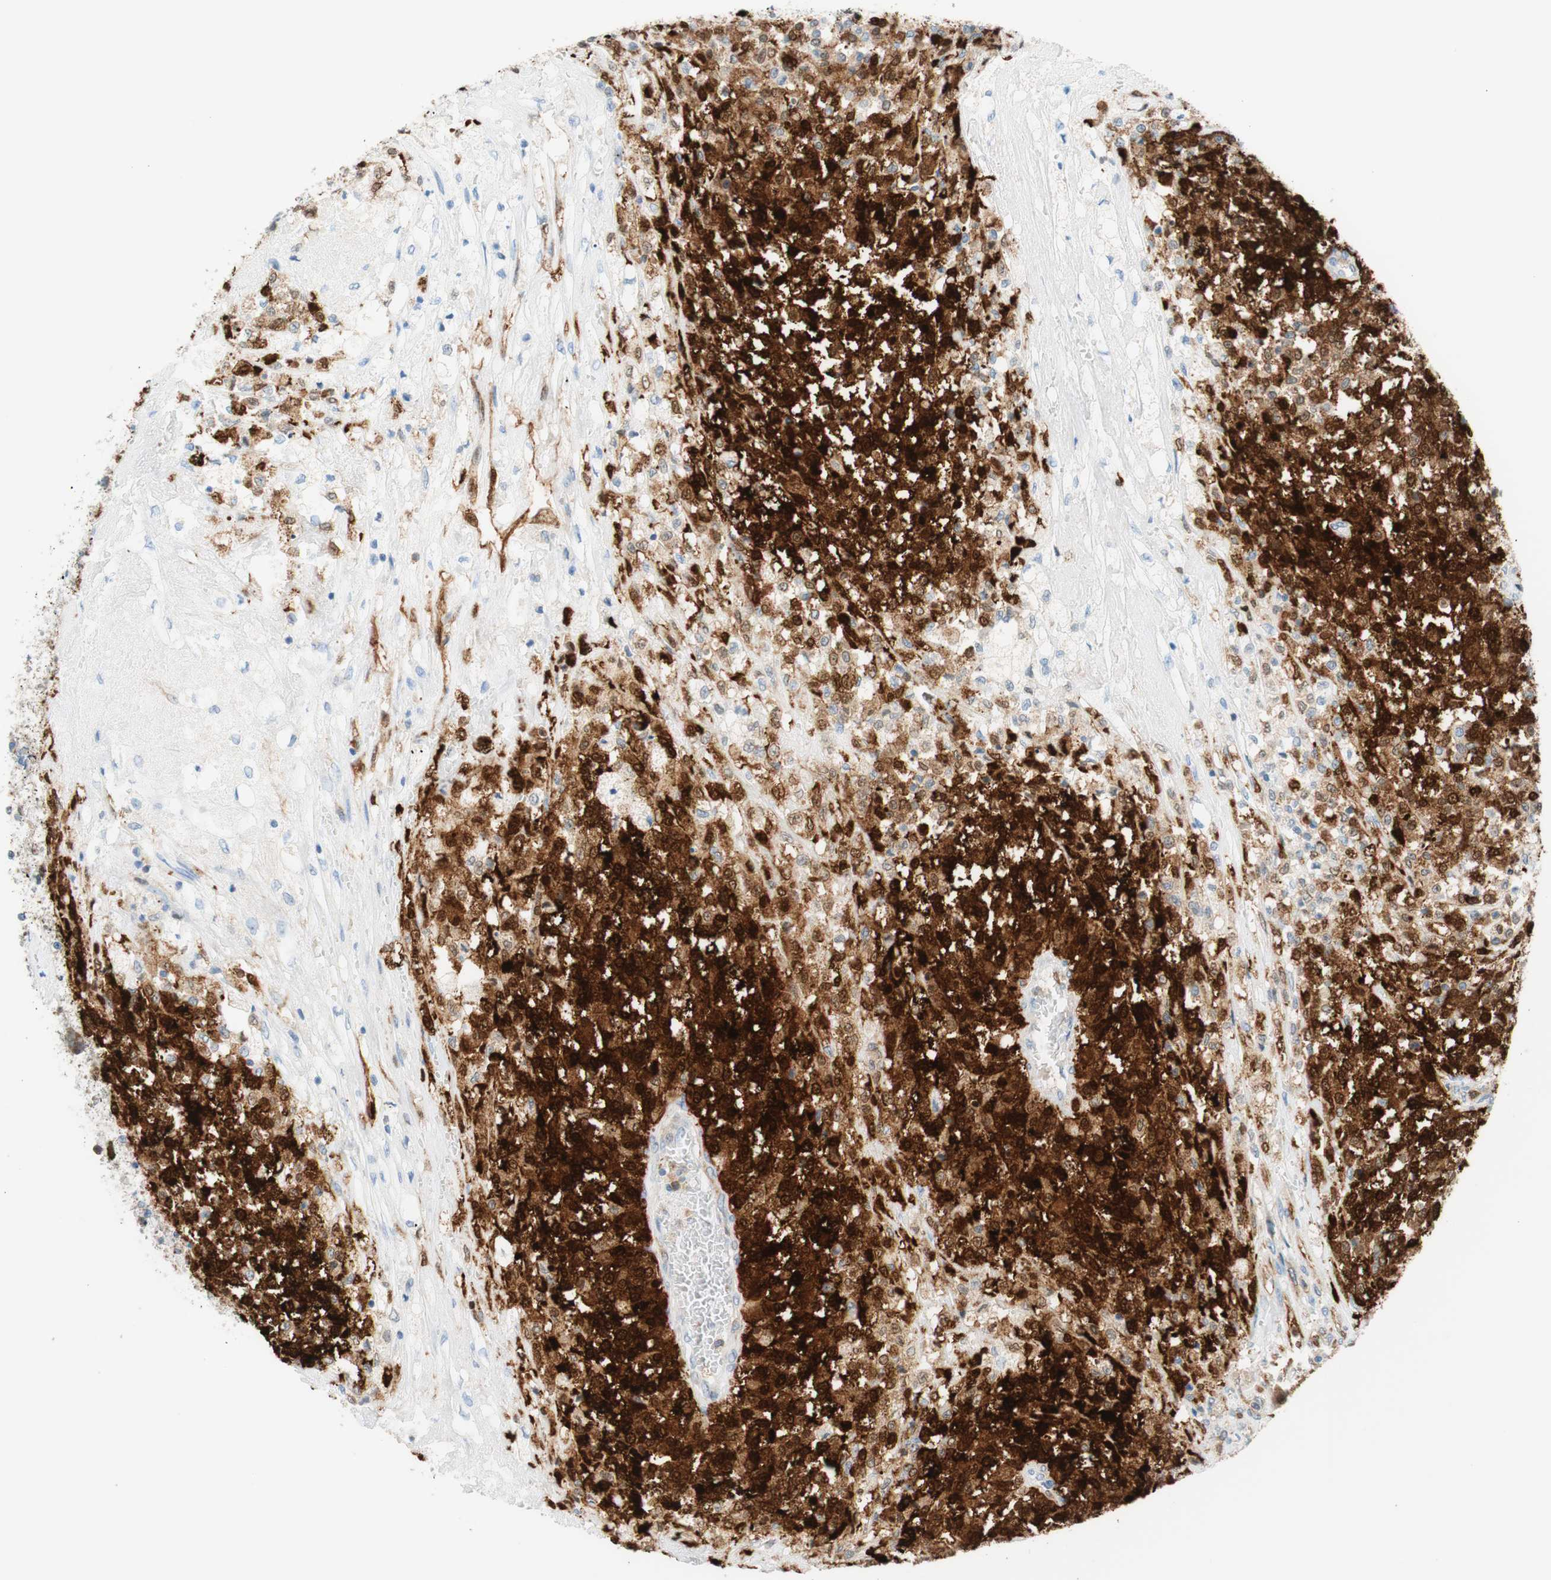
{"staining": {"intensity": "strong", "quantity": "25%-75%", "location": "cytoplasmic/membranous,nuclear"}, "tissue": "testis cancer", "cell_type": "Tumor cells", "image_type": "cancer", "snomed": [{"axis": "morphology", "description": "Seminoma, NOS"}, {"axis": "topography", "description": "Testis"}], "caption": "Testis cancer (seminoma) was stained to show a protein in brown. There is high levels of strong cytoplasmic/membranous and nuclear staining in approximately 25%-75% of tumor cells.", "gene": "STMN1", "patient": {"sex": "male", "age": 59}}